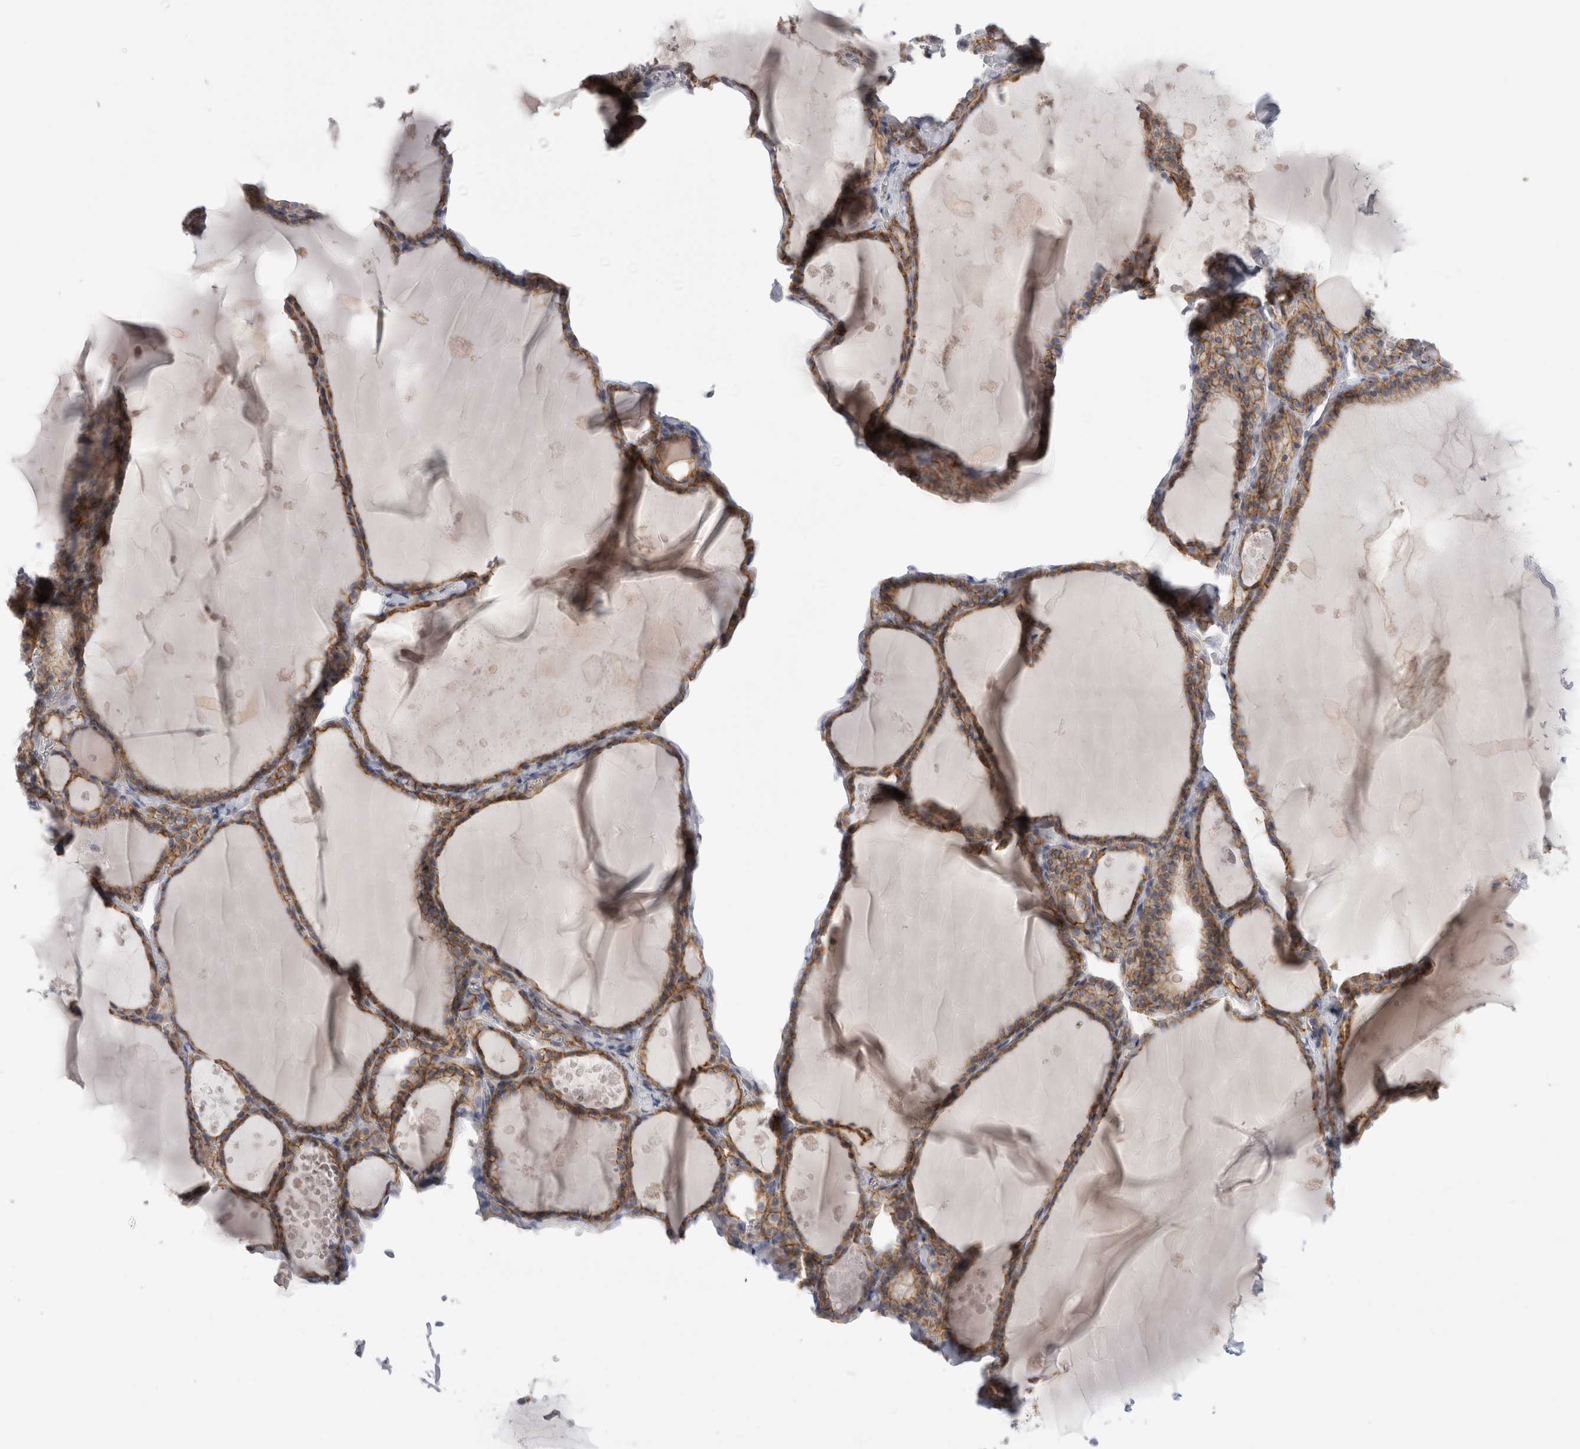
{"staining": {"intensity": "moderate", "quantity": ">75%", "location": "cytoplasmic/membranous"}, "tissue": "thyroid gland", "cell_type": "Glandular cells", "image_type": "normal", "snomed": [{"axis": "morphology", "description": "Normal tissue, NOS"}, {"axis": "topography", "description": "Thyroid gland"}], "caption": "DAB immunohistochemical staining of normal thyroid gland exhibits moderate cytoplasmic/membranous protein positivity in about >75% of glandular cells.", "gene": "VANGL1", "patient": {"sex": "male", "age": 56}}